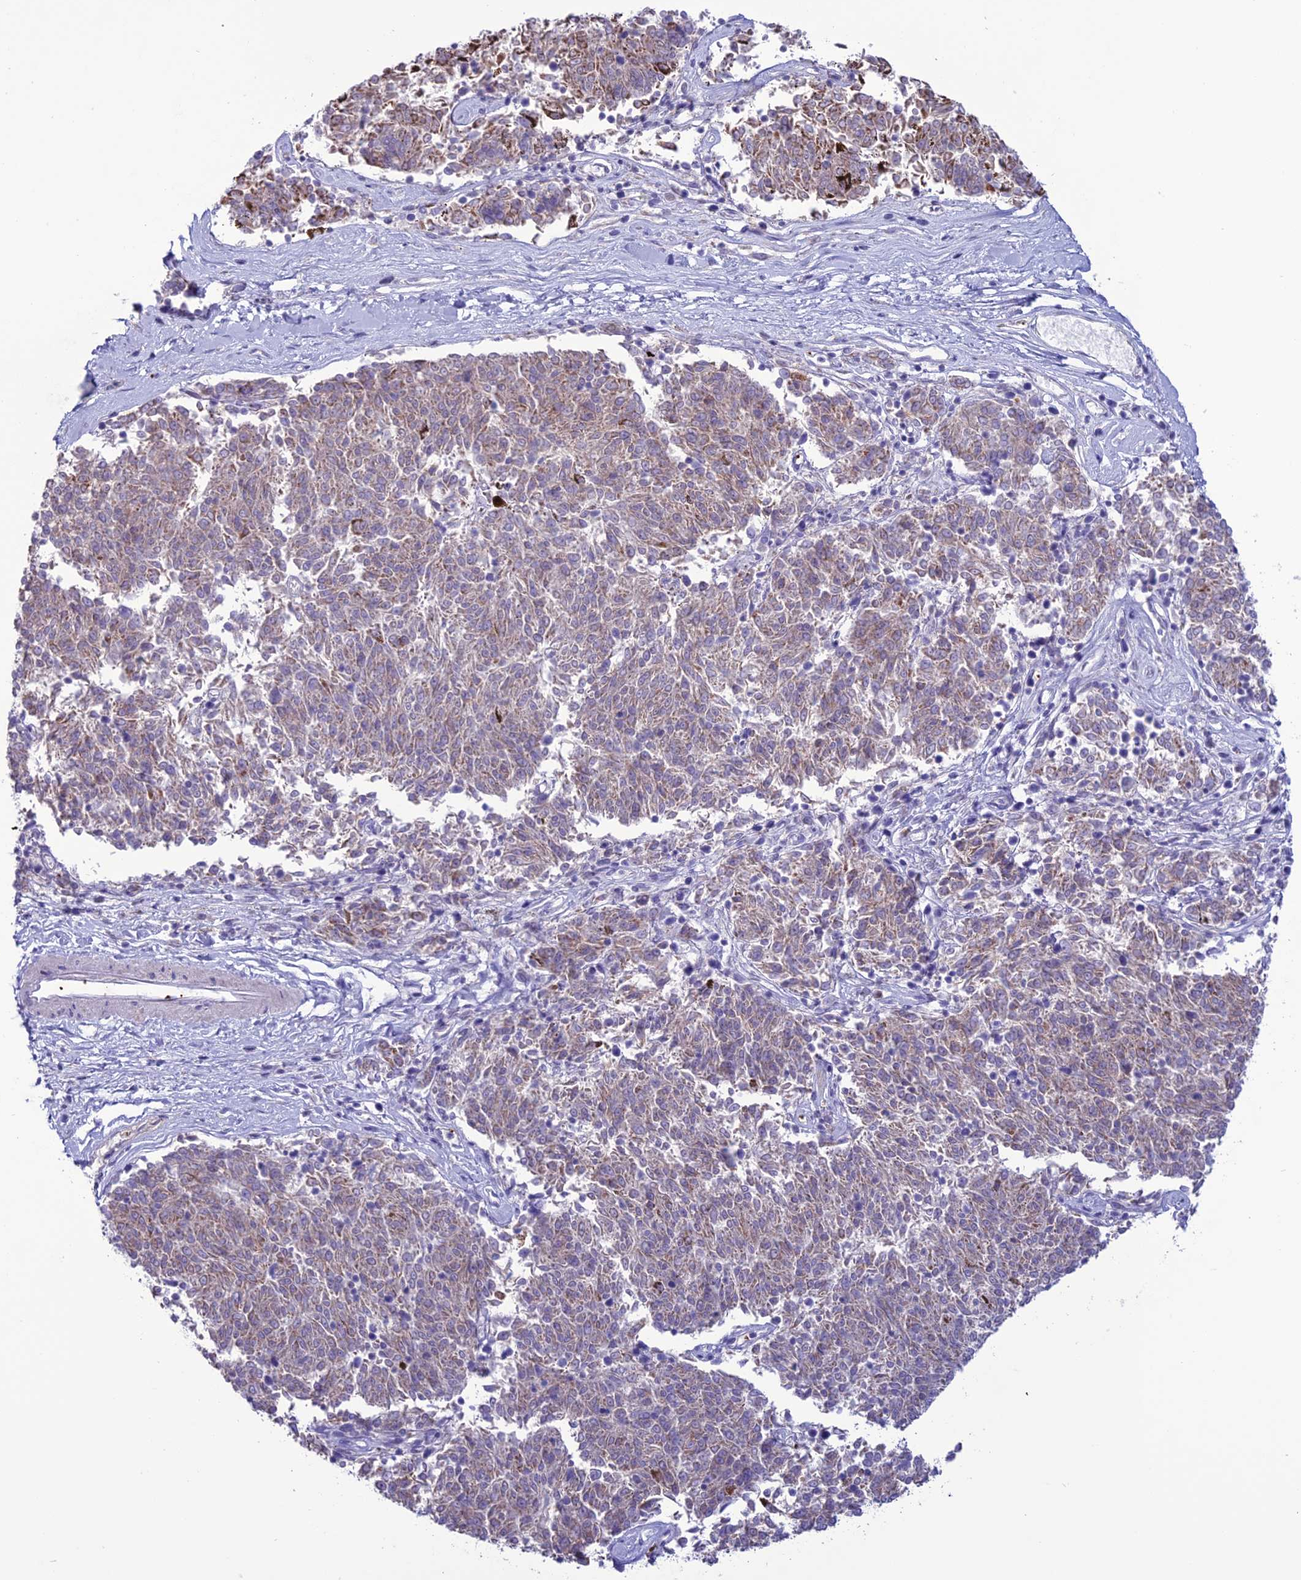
{"staining": {"intensity": "weak", "quantity": ">75%", "location": "cytoplasmic/membranous"}, "tissue": "melanoma", "cell_type": "Tumor cells", "image_type": "cancer", "snomed": [{"axis": "morphology", "description": "Malignant melanoma, NOS"}, {"axis": "topography", "description": "Skin"}], "caption": "A micrograph of melanoma stained for a protein demonstrates weak cytoplasmic/membranous brown staining in tumor cells.", "gene": "C21orf140", "patient": {"sex": "female", "age": 72}}